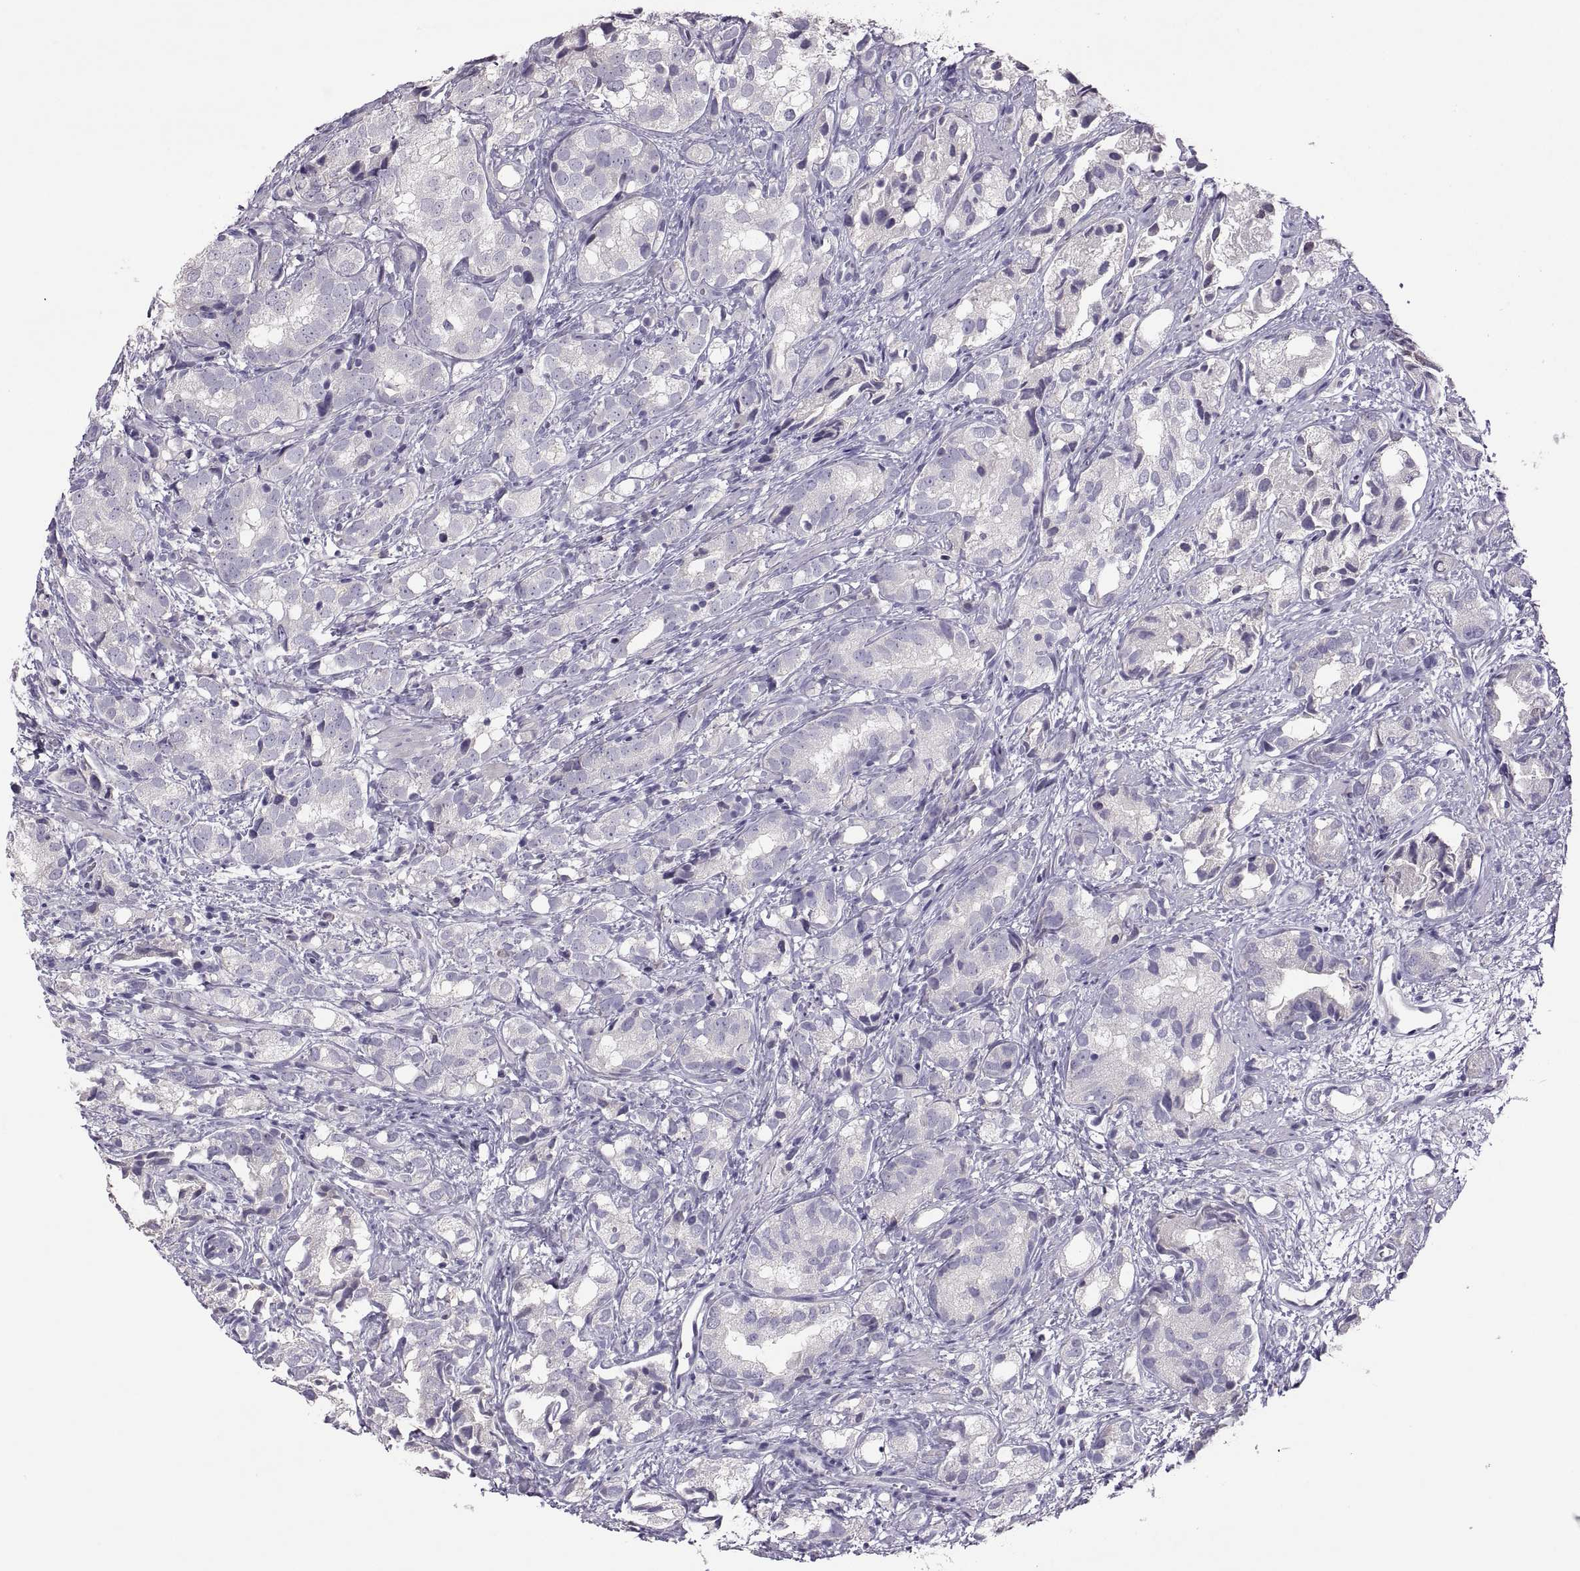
{"staining": {"intensity": "negative", "quantity": "none", "location": "none"}, "tissue": "prostate cancer", "cell_type": "Tumor cells", "image_type": "cancer", "snomed": [{"axis": "morphology", "description": "Adenocarcinoma, High grade"}, {"axis": "topography", "description": "Prostate"}], "caption": "A high-resolution photomicrograph shows immunohistochemistry (IHC) staining of high-grade adenocarcinoma (prostate), which displays no significant staining in tumor cells.", "gene": "TBX19", "patient": {"sex": "male", "age": 82}}